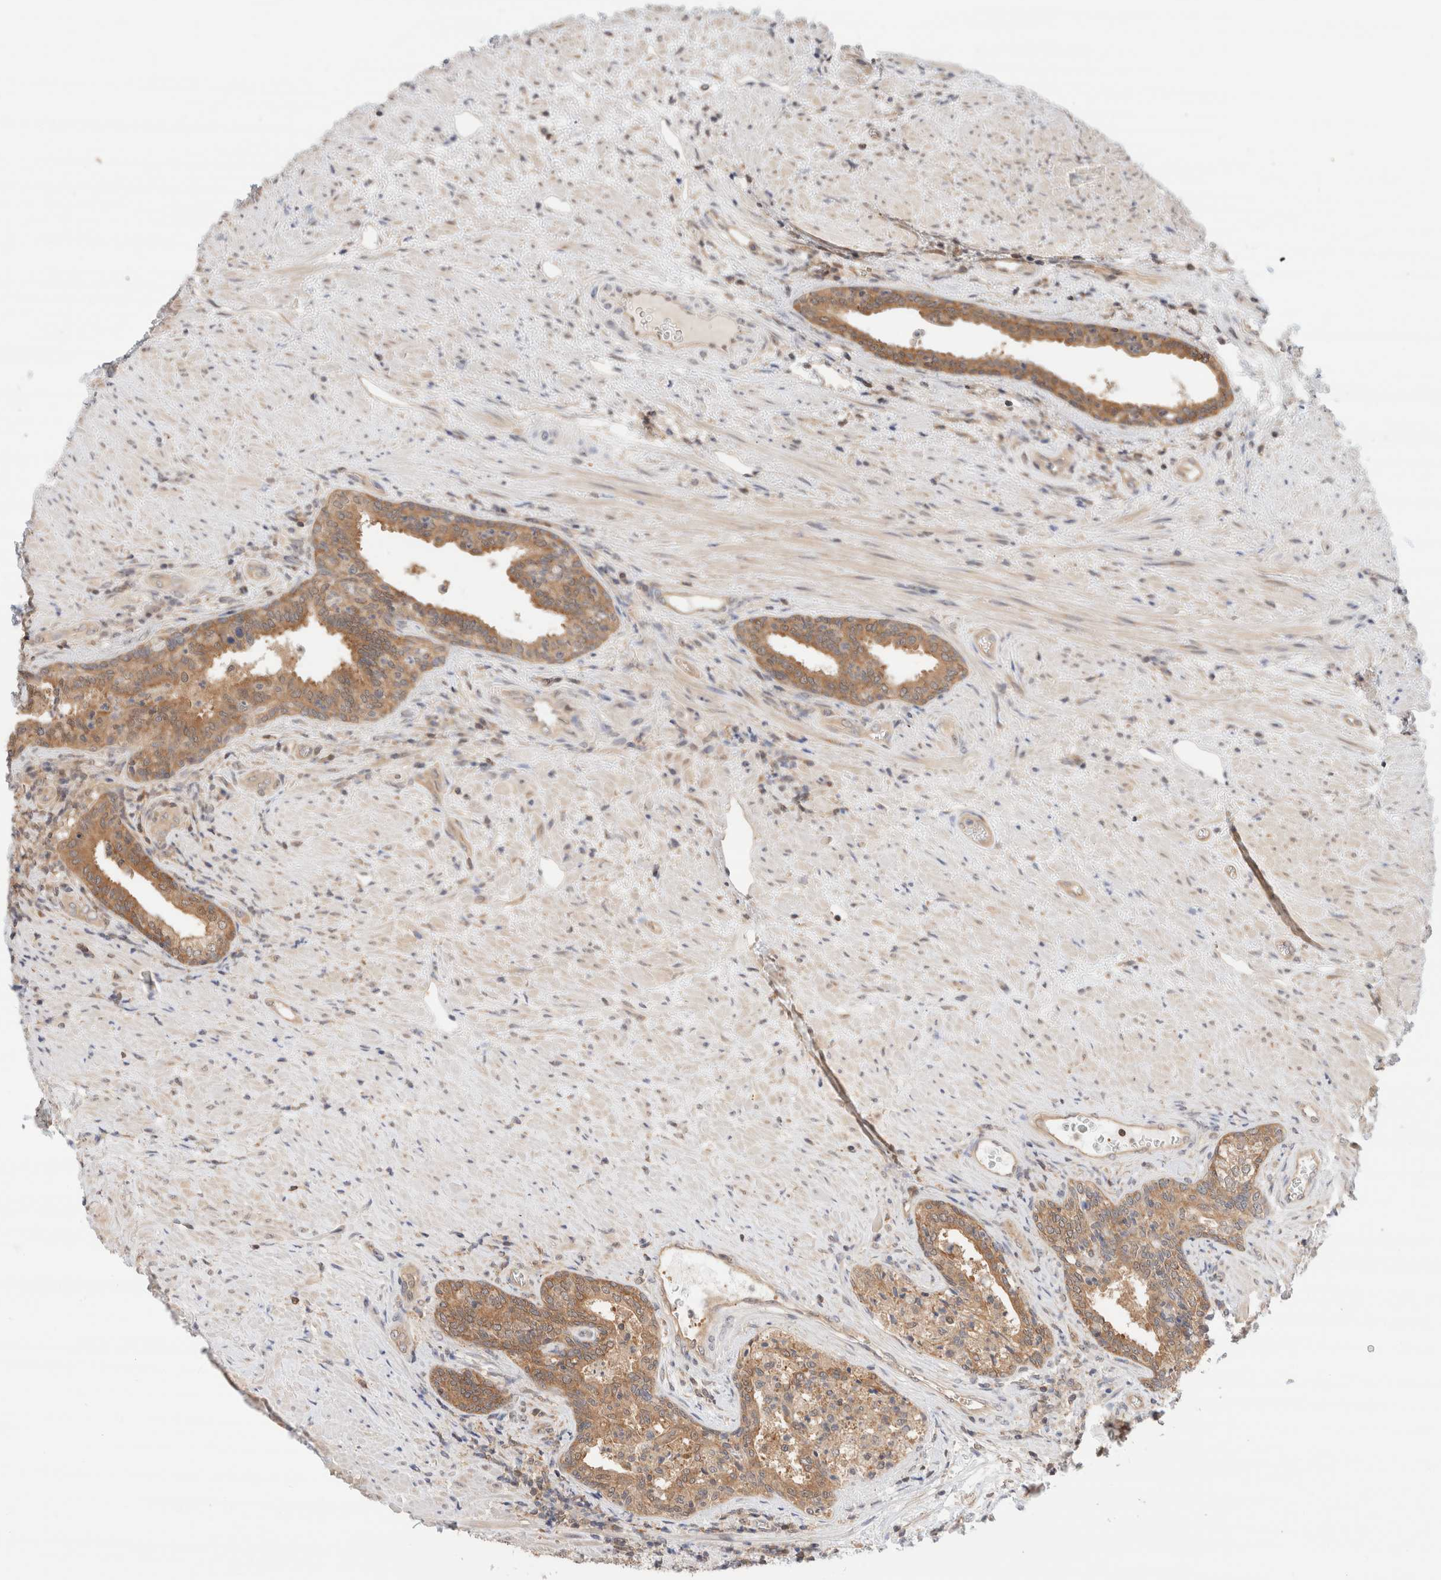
{"staining": {"intensity": "moderate", "quantity": ">75%", "location": "cytoplasmic/membranous"}, "tissue": "prostate", "cell_type": "Glandular cells", "image_type": "normal", "snomed": [{"axis": "morphology", "description": "Normal tissue, NOS"}, {"axis": "topography", "description": "Prostate"}], "caption": "A medium amount of moderate cytoplasmic/membranous positivity is present in approximately >75% of glandular cells in unremarkable prostate. Using DAB (brown) and hematoxylin (blue) stains, captured at high magnification using brightfield microscopy.", "gene": "C17orf97", "patient": {"sex": "male", "age": 76}}